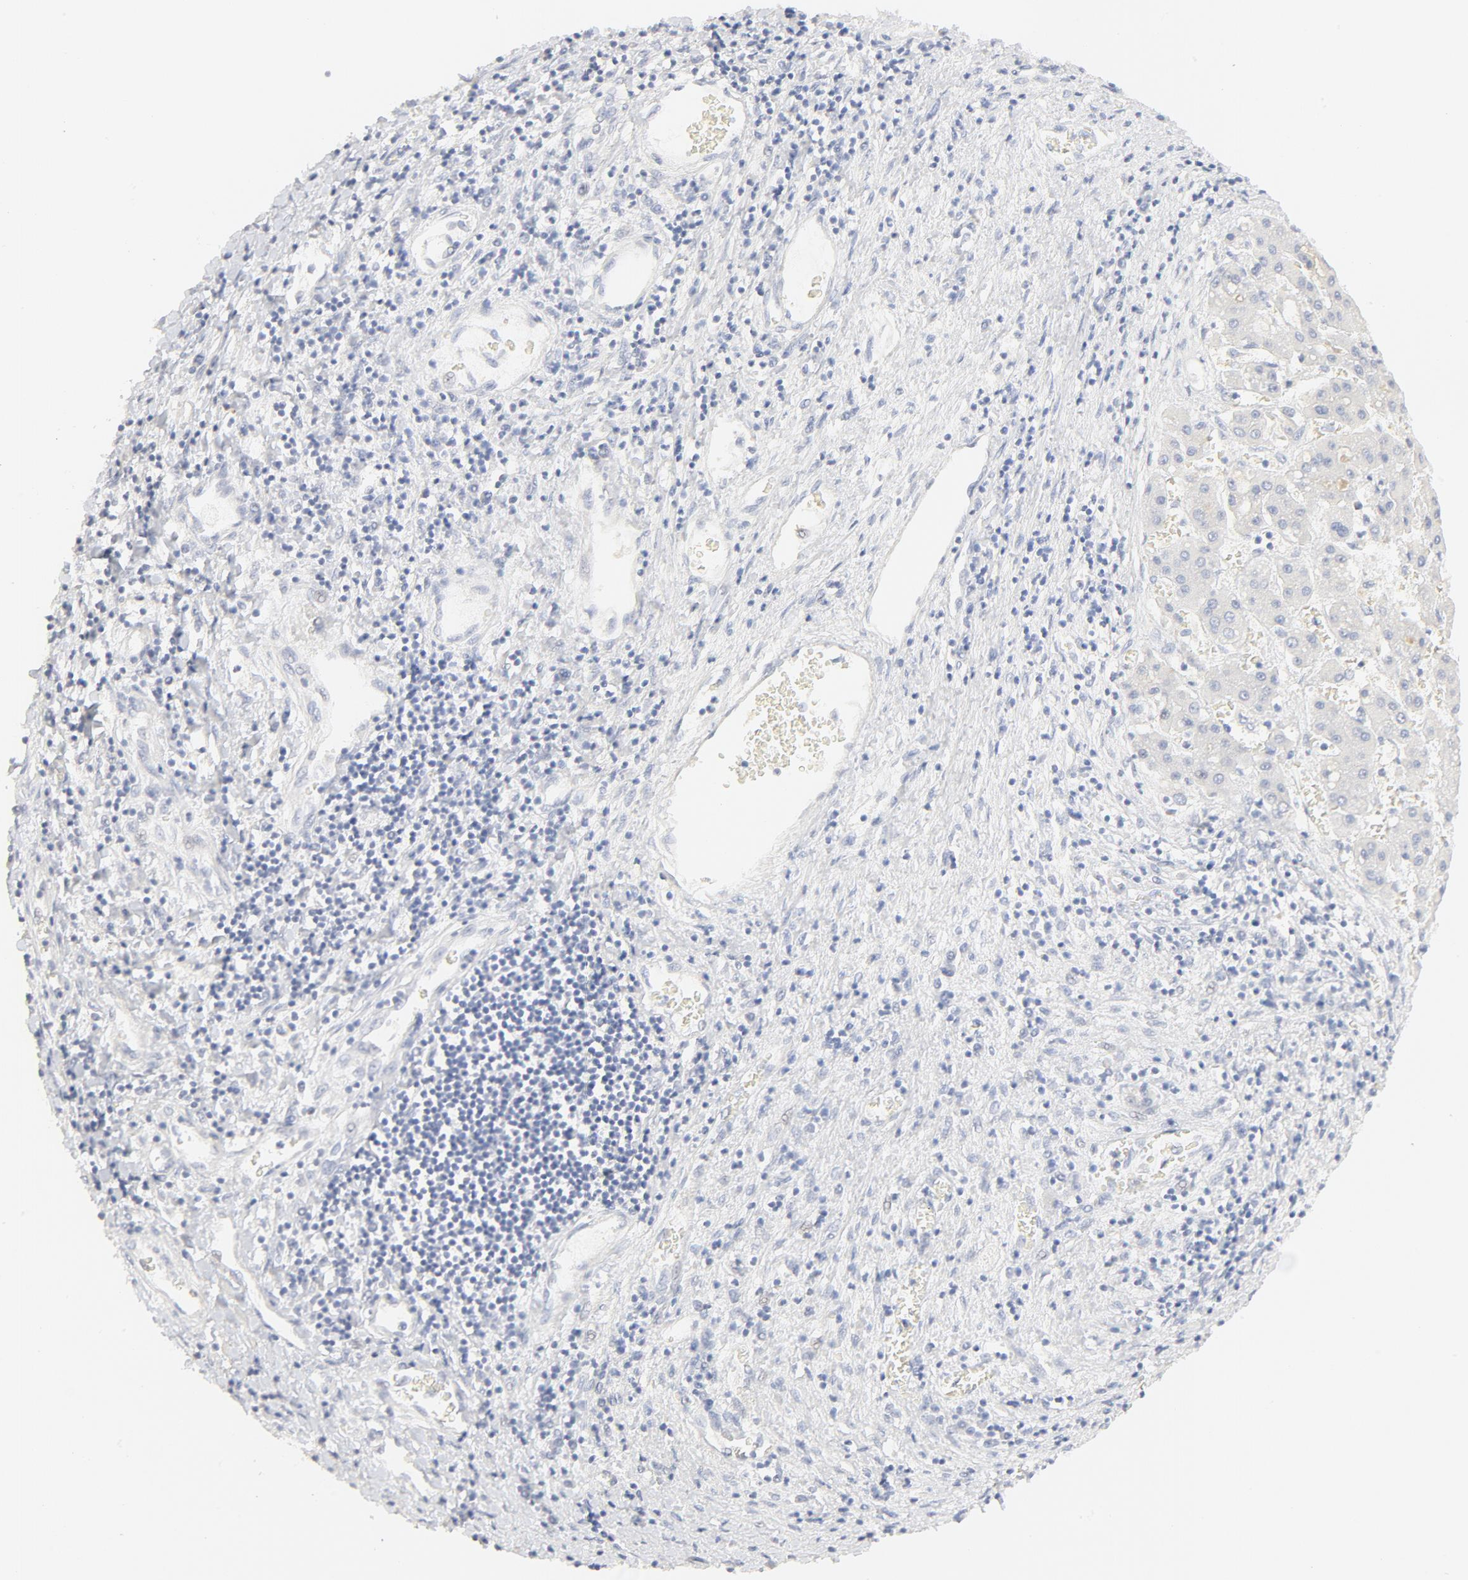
{"staining": {"intensity": "negative", "quantity": "none", "location": "none"}, "tissue": "liver cancer", "cell_type": "Tumor cells", "image_type": "cancer", "snomed": [{"axis": "morphology", "description": "Carcinoma, Hepatocellular, NOS"}, {"axis": "topography", "description": "Liver"}], "caption": "Micrograph shows no protein staining in tumor cells of liver cancer tissue.", "gene": "FCGBP", "patient": {"sex": "male", "age": 24}}